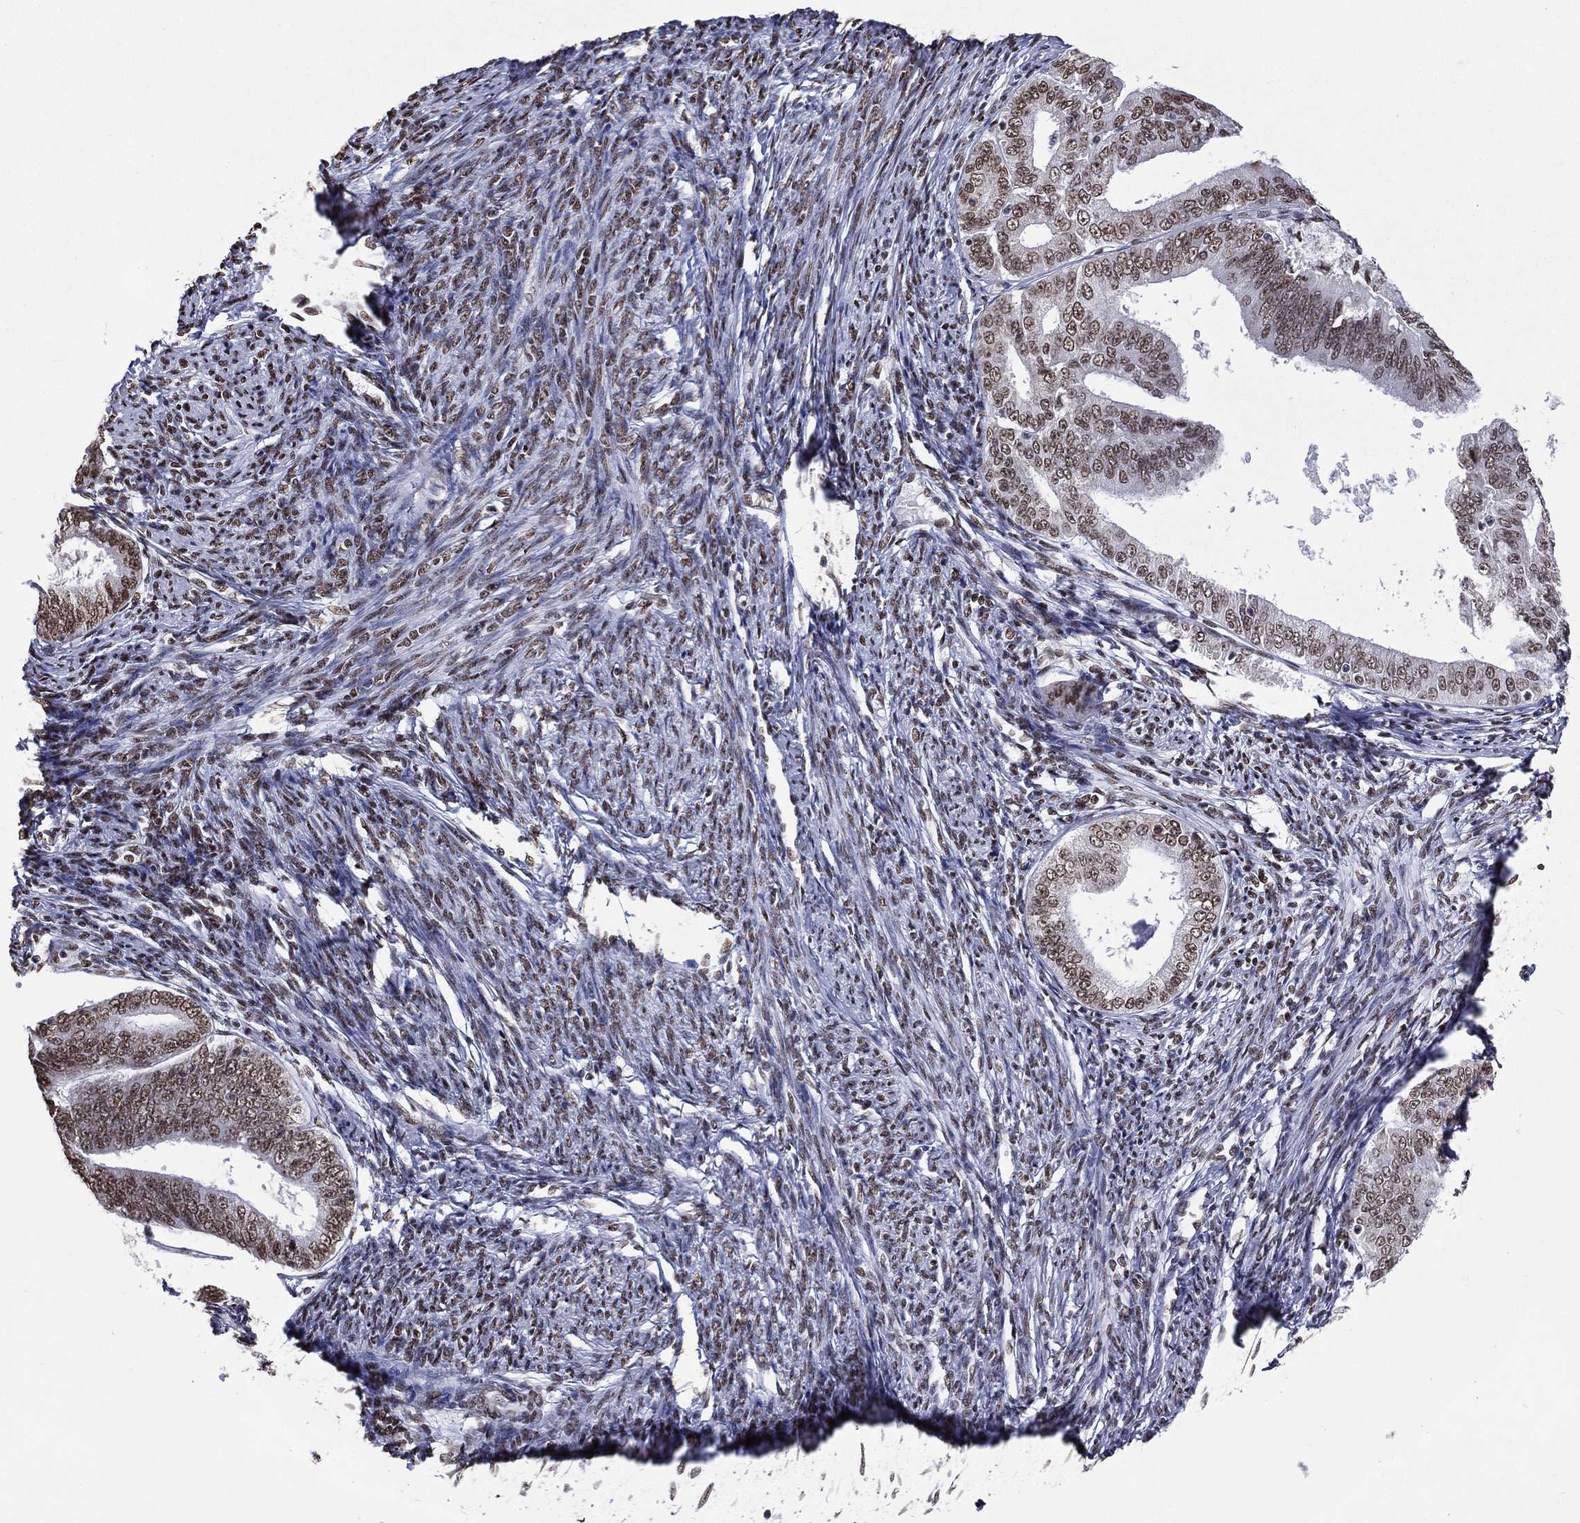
{"staining": {"intensity": "strong", "quantity": "25%-75%", "location": "nuclear"}, "tissue": "endometrial cancer", "cell_type": "Tumor cells", "image_type": "cancer", "snomed": [{"axis": "morphology", "description": "Adenocarcinoma, NOS"}, {"axis": "topography", "description": "Endometrium"}], "caption": "Brown immunohistochemical staining in endometrial cancer reveals strong nuclear expression in about 25%-75% of tumor cells.", "gene": "ZNF7", "patient": {"sex": "female", "age": 63}}